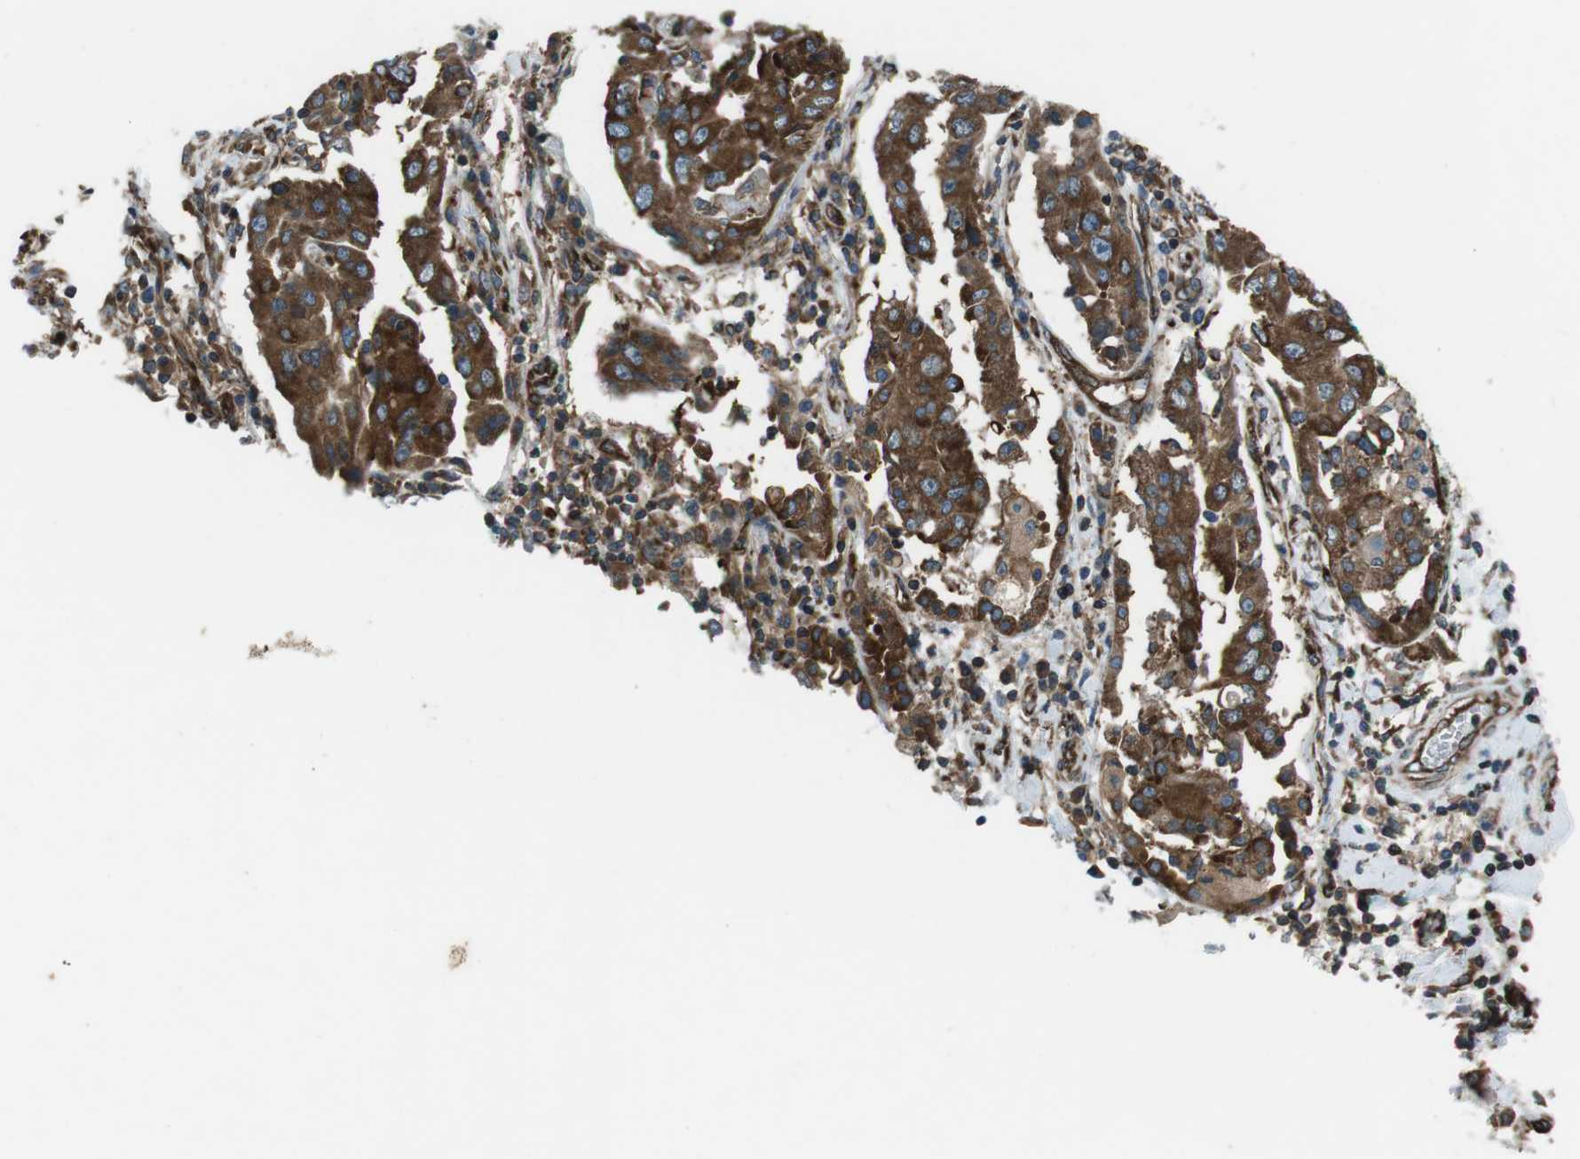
{"staining": {"intensity": "strong", "quantity": ">75%", "location": "cytoplasmic/membranous"}, "tissue": "lung cancer", "cell_type": "Tumor cells", "image_type": "cancer", "snomed": [{"axis": "morphology", "description": "Adenocarcinoma, NOS"}, {"axis": "topography", "description": "Lung"}], "caption": "The photomicrograph reveals immunohistochemical staining of lung cancer. There is strong cytoplasmic/membranous expression is present in approximately >75% of tumor cells.", "gene": "KTN1", "patient": {"sex": "female", "age": 65}}